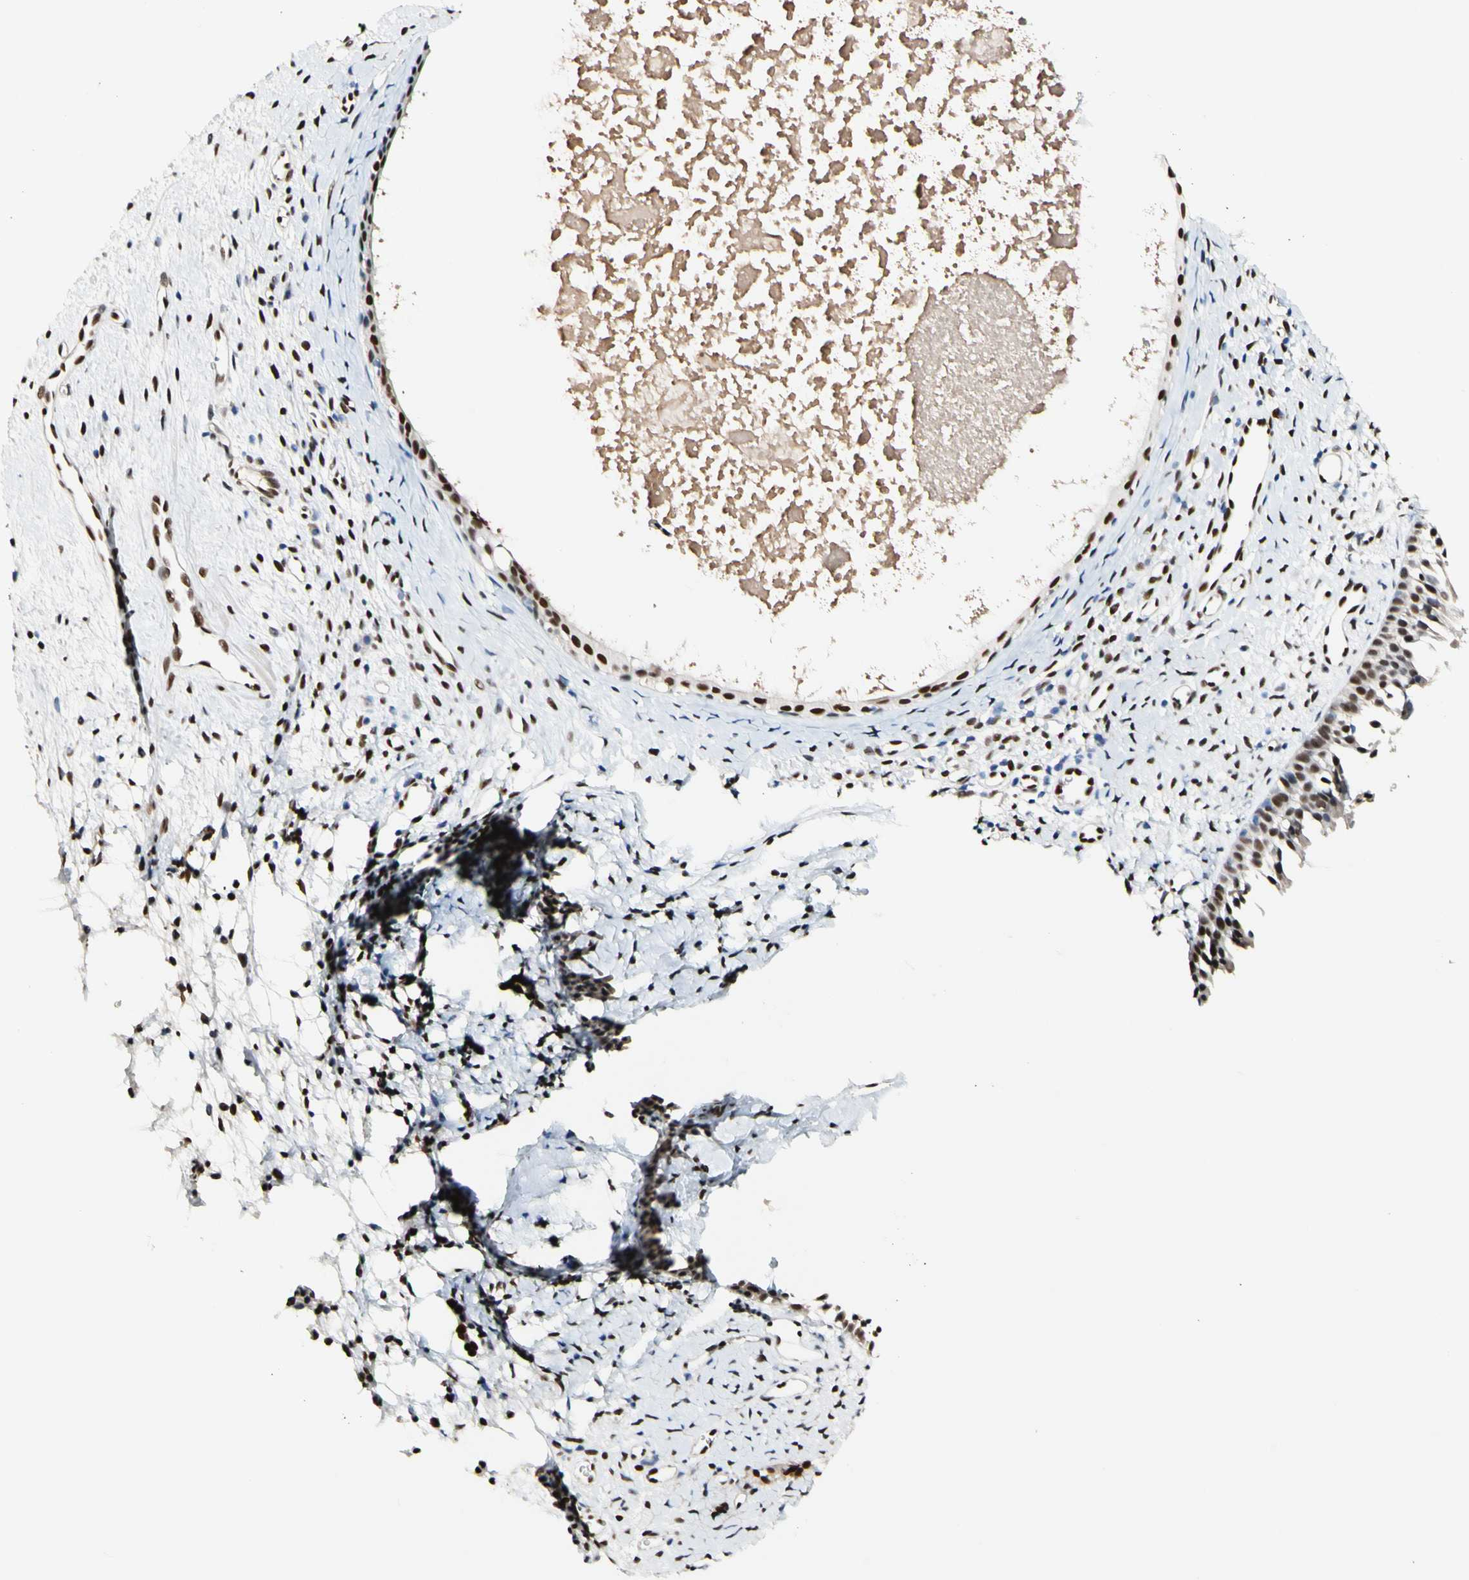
{"staining": {"intensity": "moderate", "quantity": ">75%", "location": "nuclear"}, "tissue": "nasopharynx", "cell_type": "Respiratory epithelial cells", "image_type": "normal", "snomed": [{"axis": "morphology", "description": "Normal tissue, NOS"}, {"axis": "topography", "description": "Nasopharynx"}], "caption": "DAB (3,3'-diaminobenzidine) immunohistochemical staining of benign nasopharynx demonstrates moderate nuclear protein expression in approximately >75% of respiratory epithelial cells. (Stains: DAB (3,3'-diaminobenzidine) in brown, nuclei in blue, Microscopy: brightfield microscopy at high magnification).", "gene": "NFIA", "patient": {"sex": "male", "age": 22}}